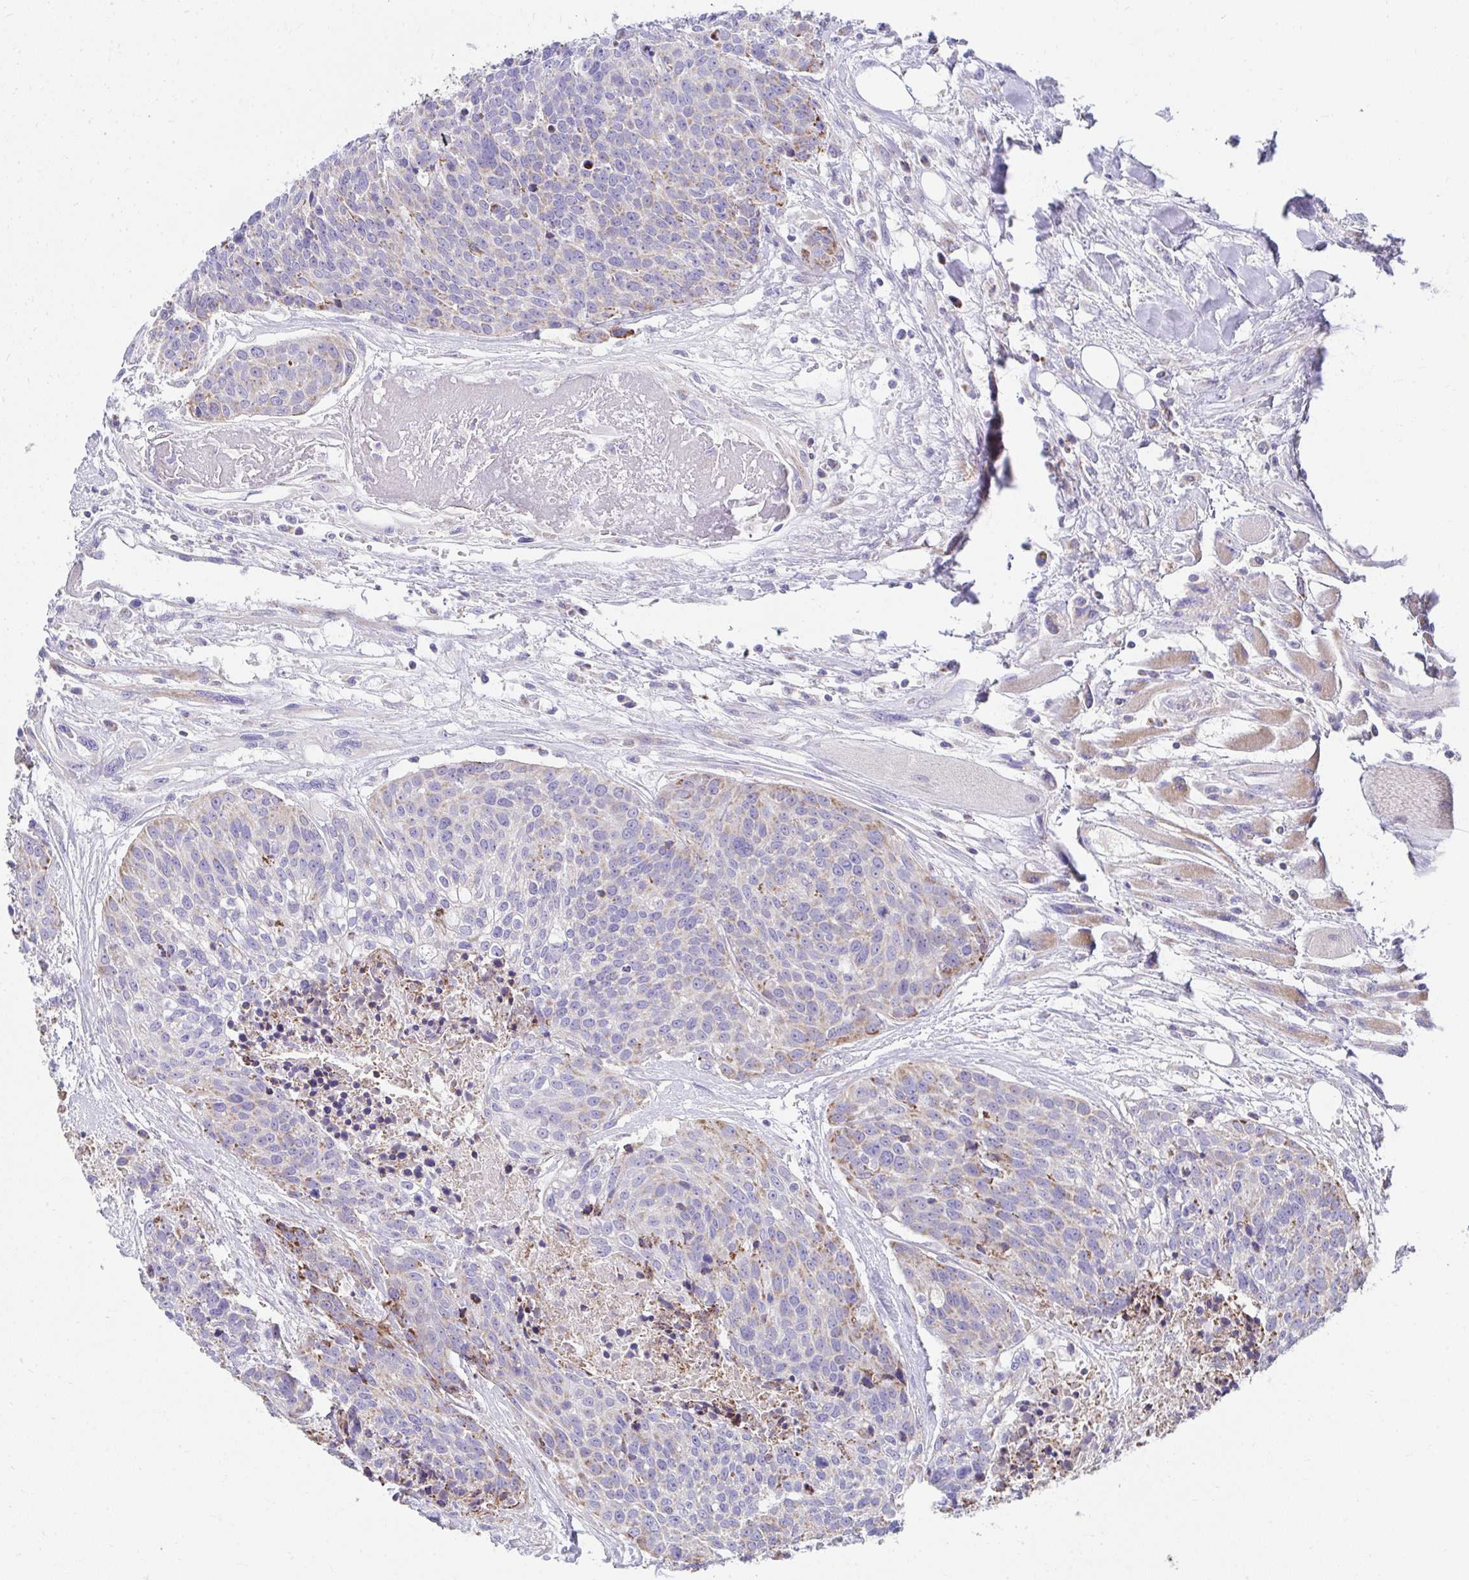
{"staining": {"intensity": "moderate", "quantity": "<25%", "location": "cytoplasmic/membranous"}, "tissue": "head and neck cancer", "cell_type": "Tumor cells", "image_type": "cancer", "snomed": [{"axis": "morphology", "description": "Squamous cell carcinoma, NOS"}, {"axis": "topography", "description": "Oral tissue"}, {"axis": "topography", "description": "Head-Neck"}], "caption": "IHC image of neoplastic tissue: human squamous cell carcinoma (head and neck) stained using immunohistochemistry demonstrates low levels of moderate protein expression localized specifically in the cytoplasmic/membranous of tumor cells, appearing as a cytoplasmic/membranous brown color.", "gene": "PRRG3", "patient": {"sex": "male", "age": 64}}